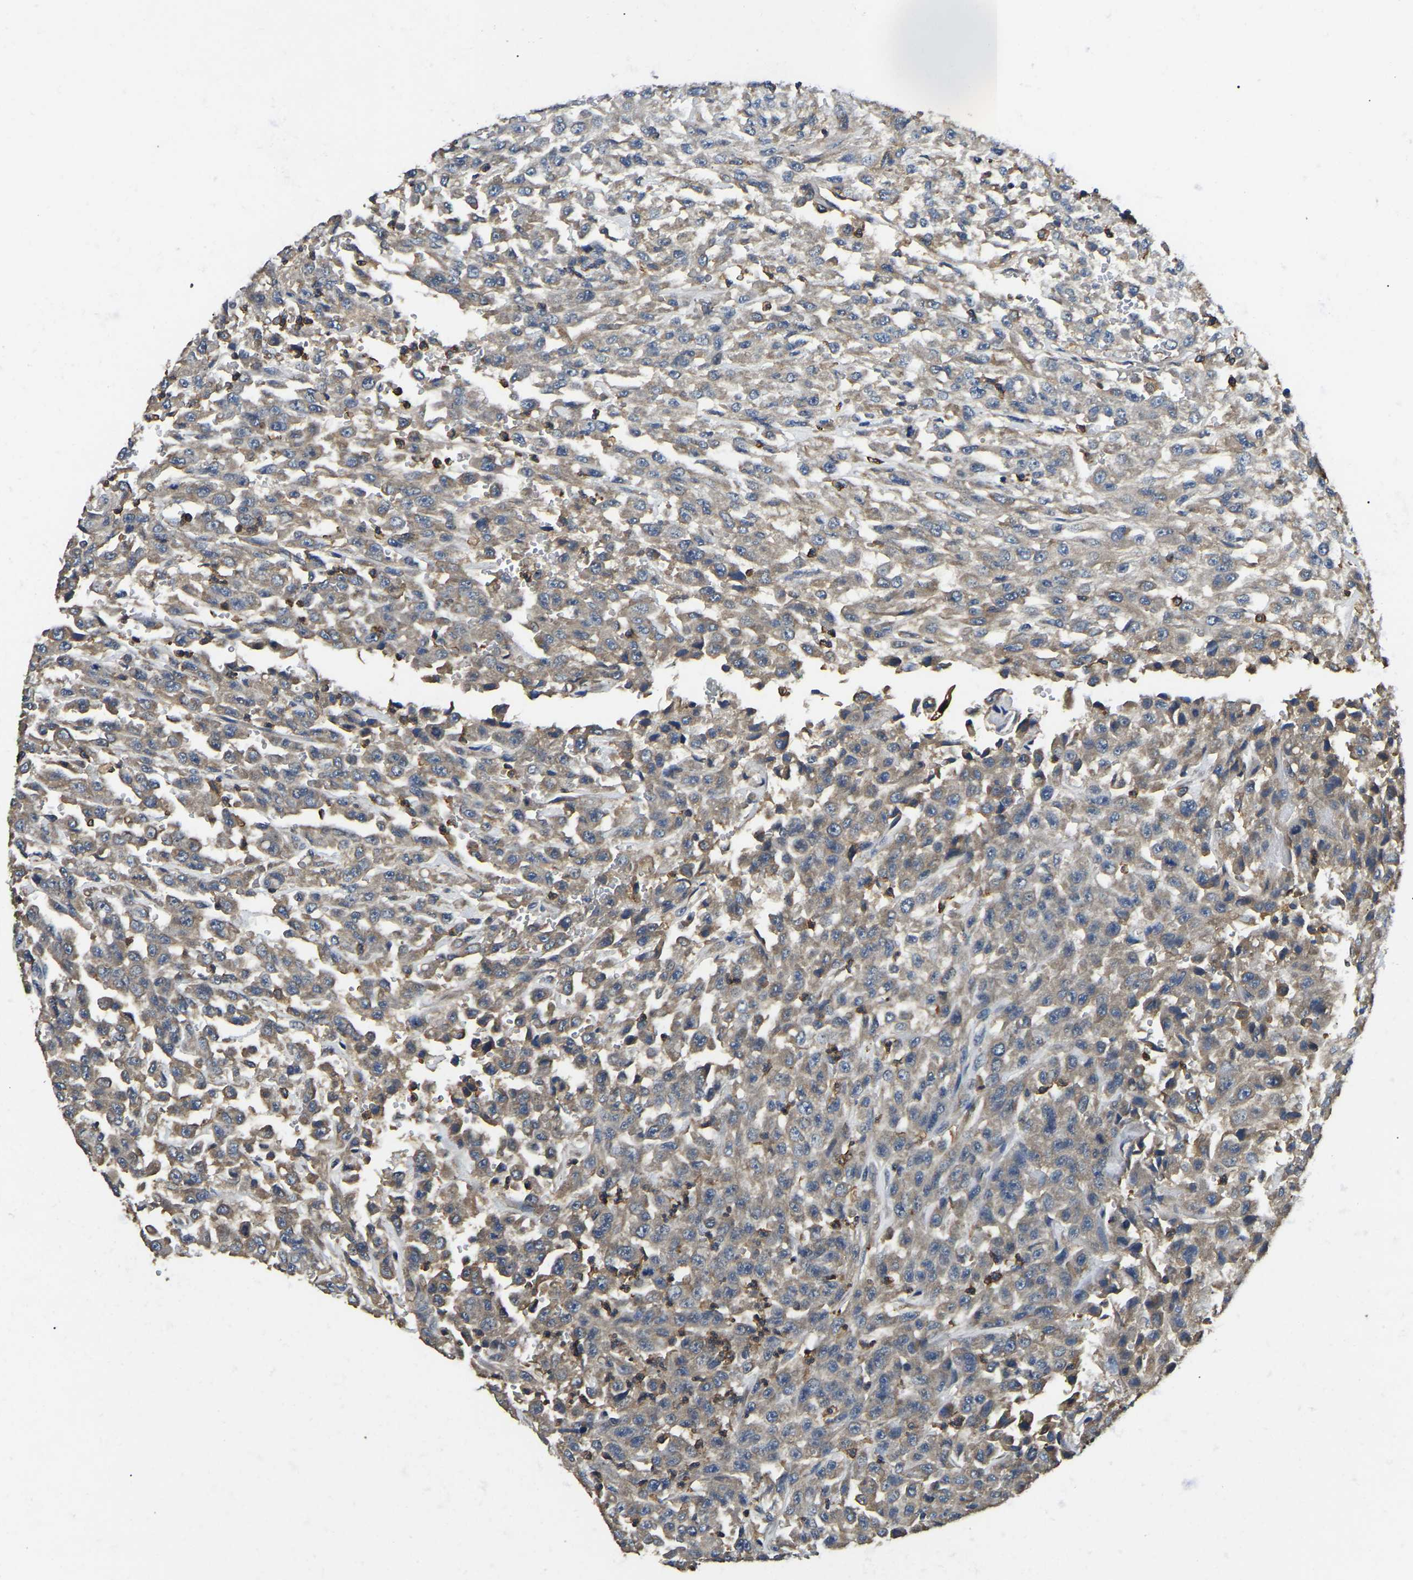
{"staining": {"intensity": "weak", "quantity": "25%-75%", "location": "cytoplasmic/membranous"}, "tissue": "urothelial cancer", "cell_type": "Tumor cells", "image_type": "cancer", "snomed": [{"axis": "morphology", "description": "Urothelial carcinoma, High grade"}, {"axis": "topography", "description": "Urinary bladder"}], "caption": "A high-resolution histopathology image shows immunohistochemistry staining of high-grade urothelial carcinoma, which reveals weak cytoplasmic/membranous expression in approximately 25%-75% of tumor cells.", "gene": "SMPD2", "patient": {"sex": "male", "age": 46}}